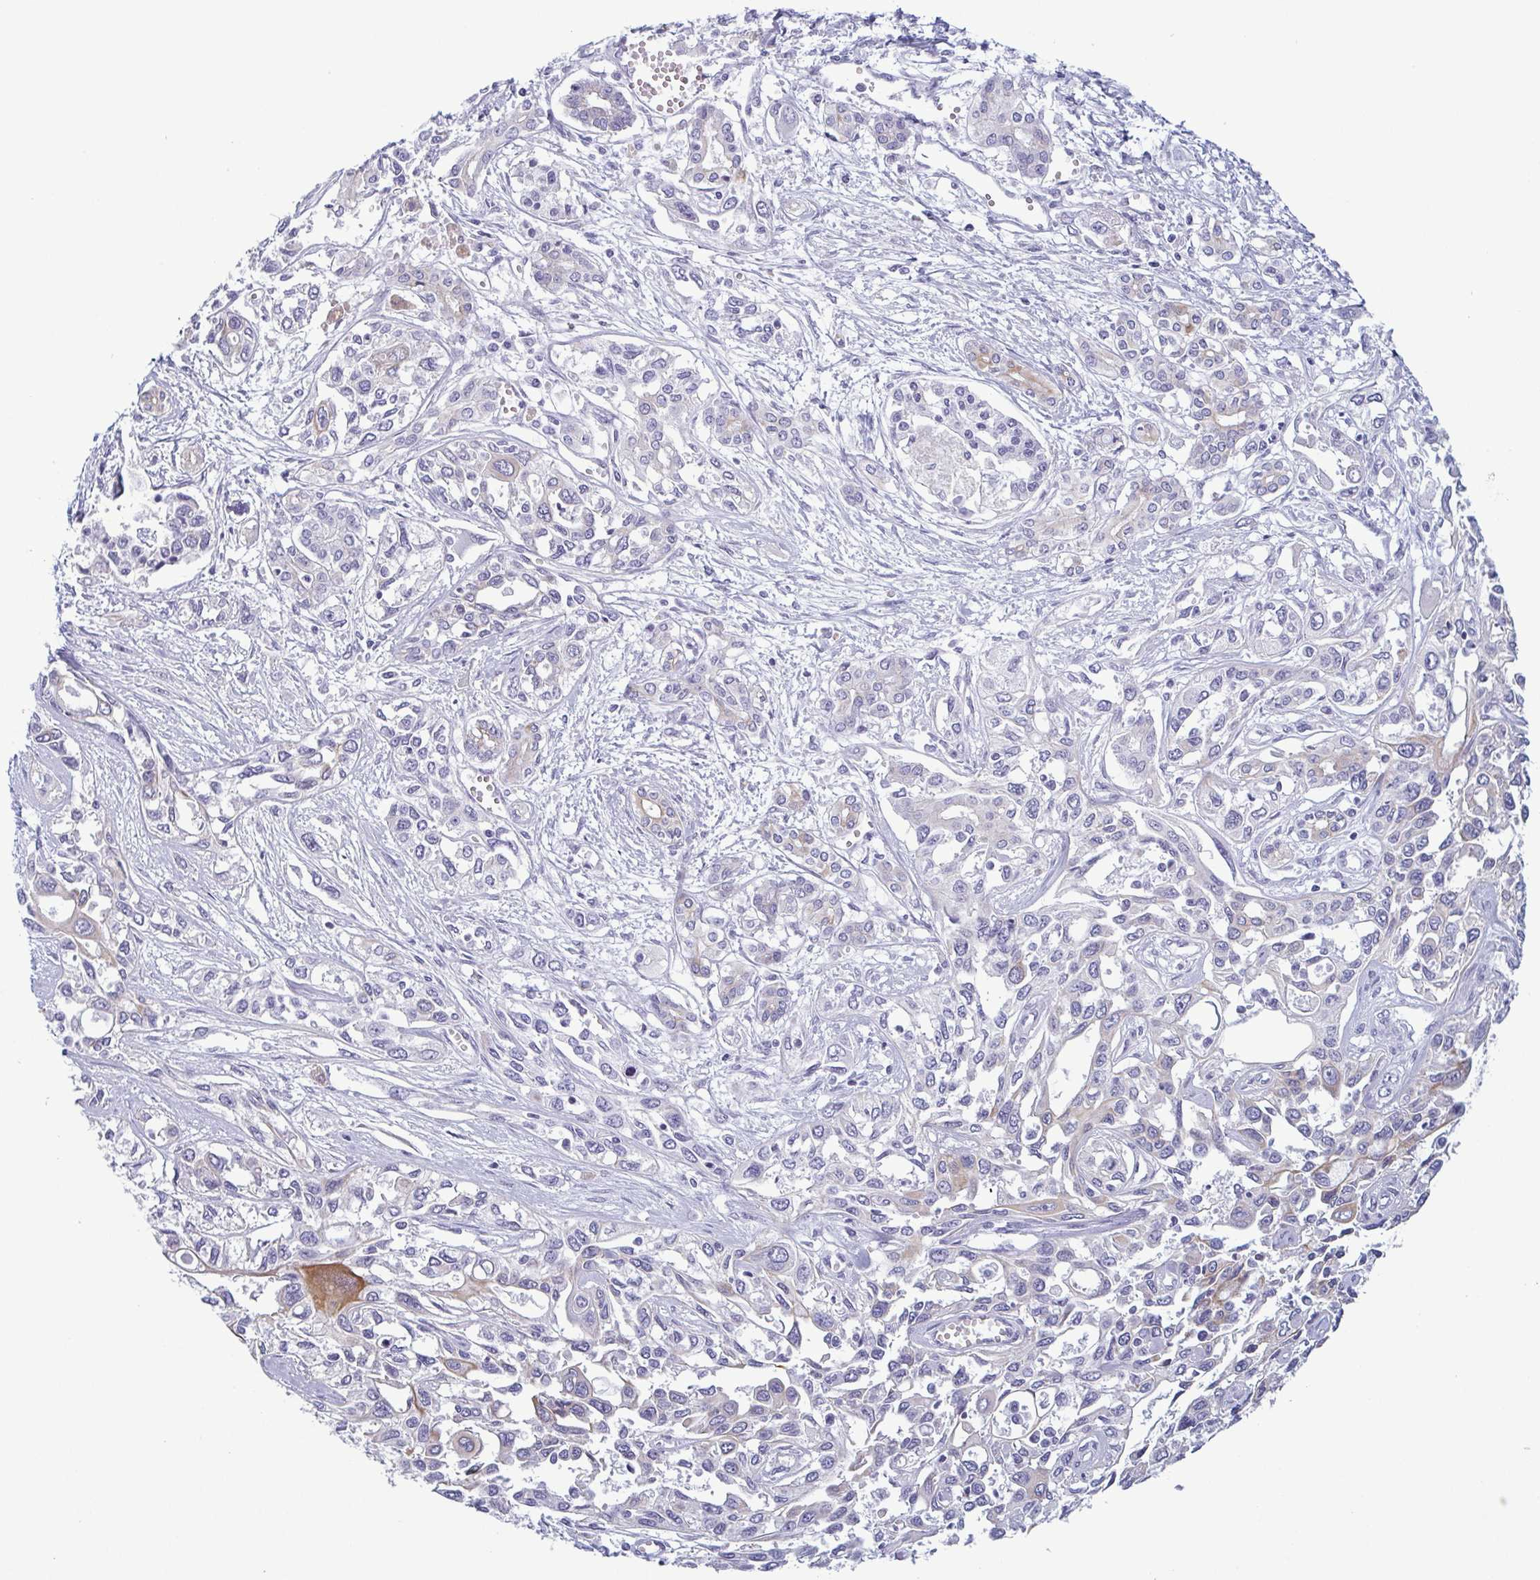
{"staining": {"intensity": "moderate", "quantity": "<25%", "location": "cytoplasmic/membranous"}, "tissue": "pancreatic cancer", "cell_type": "Tumor cells", "image_type": "cancer", "snomed": [{"axis": "morphology", "description": "Adenocarcinoma, NOS"}, {"axis": "topography", "description": "Pancreas"}], "caption": "The histopathology image shows a brown stain indicating the presence of a protein in the cytoplasmic/membranous of tumor cells in adenocarcinoma (pancreatic).", "gene": "KRT10", "patient": {"sex": "female", "age": 55}}